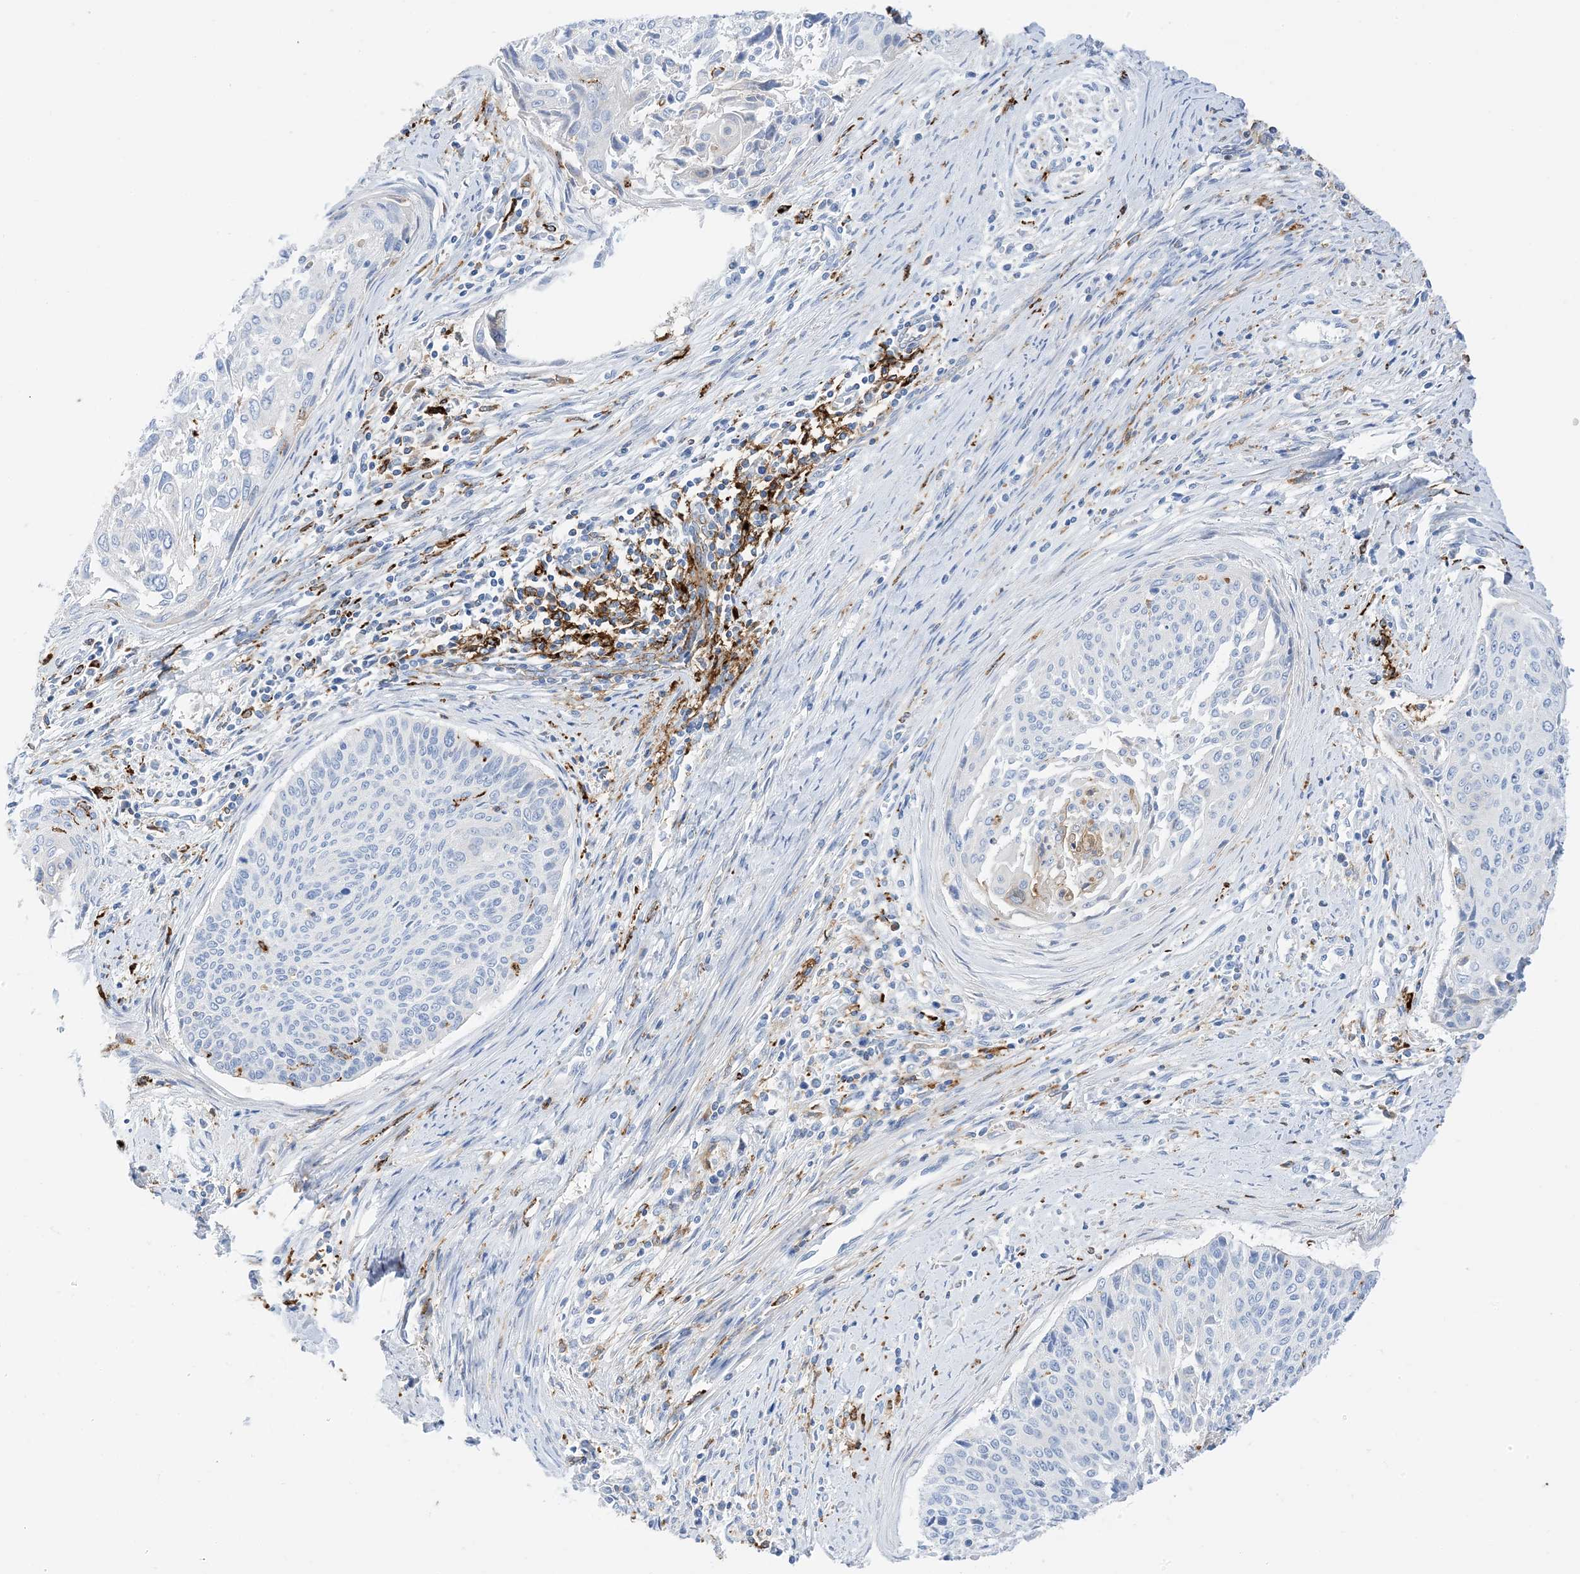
{"staining": {"intensity": "negative", "quantity": "none", "location": "none"}, "tissue": "cervical cancer", "cell_type": "Tumor cells", "image_type": "cancer", "snomed": [{"axis": "morphology", "description": "Squamous cell carcinoma, NOS"}, {"axis": "topography", "description": "Cervix"}], "caption": "Tumor cells are negative for brown protein staining in cervical cancer. (DAB (3,3'-diaminobenzidine) immunohistochemistry (IHC) with hematoxylin counter stain).", "gene": "DPH3", "patient": {"sex": "female", "age": 55}}